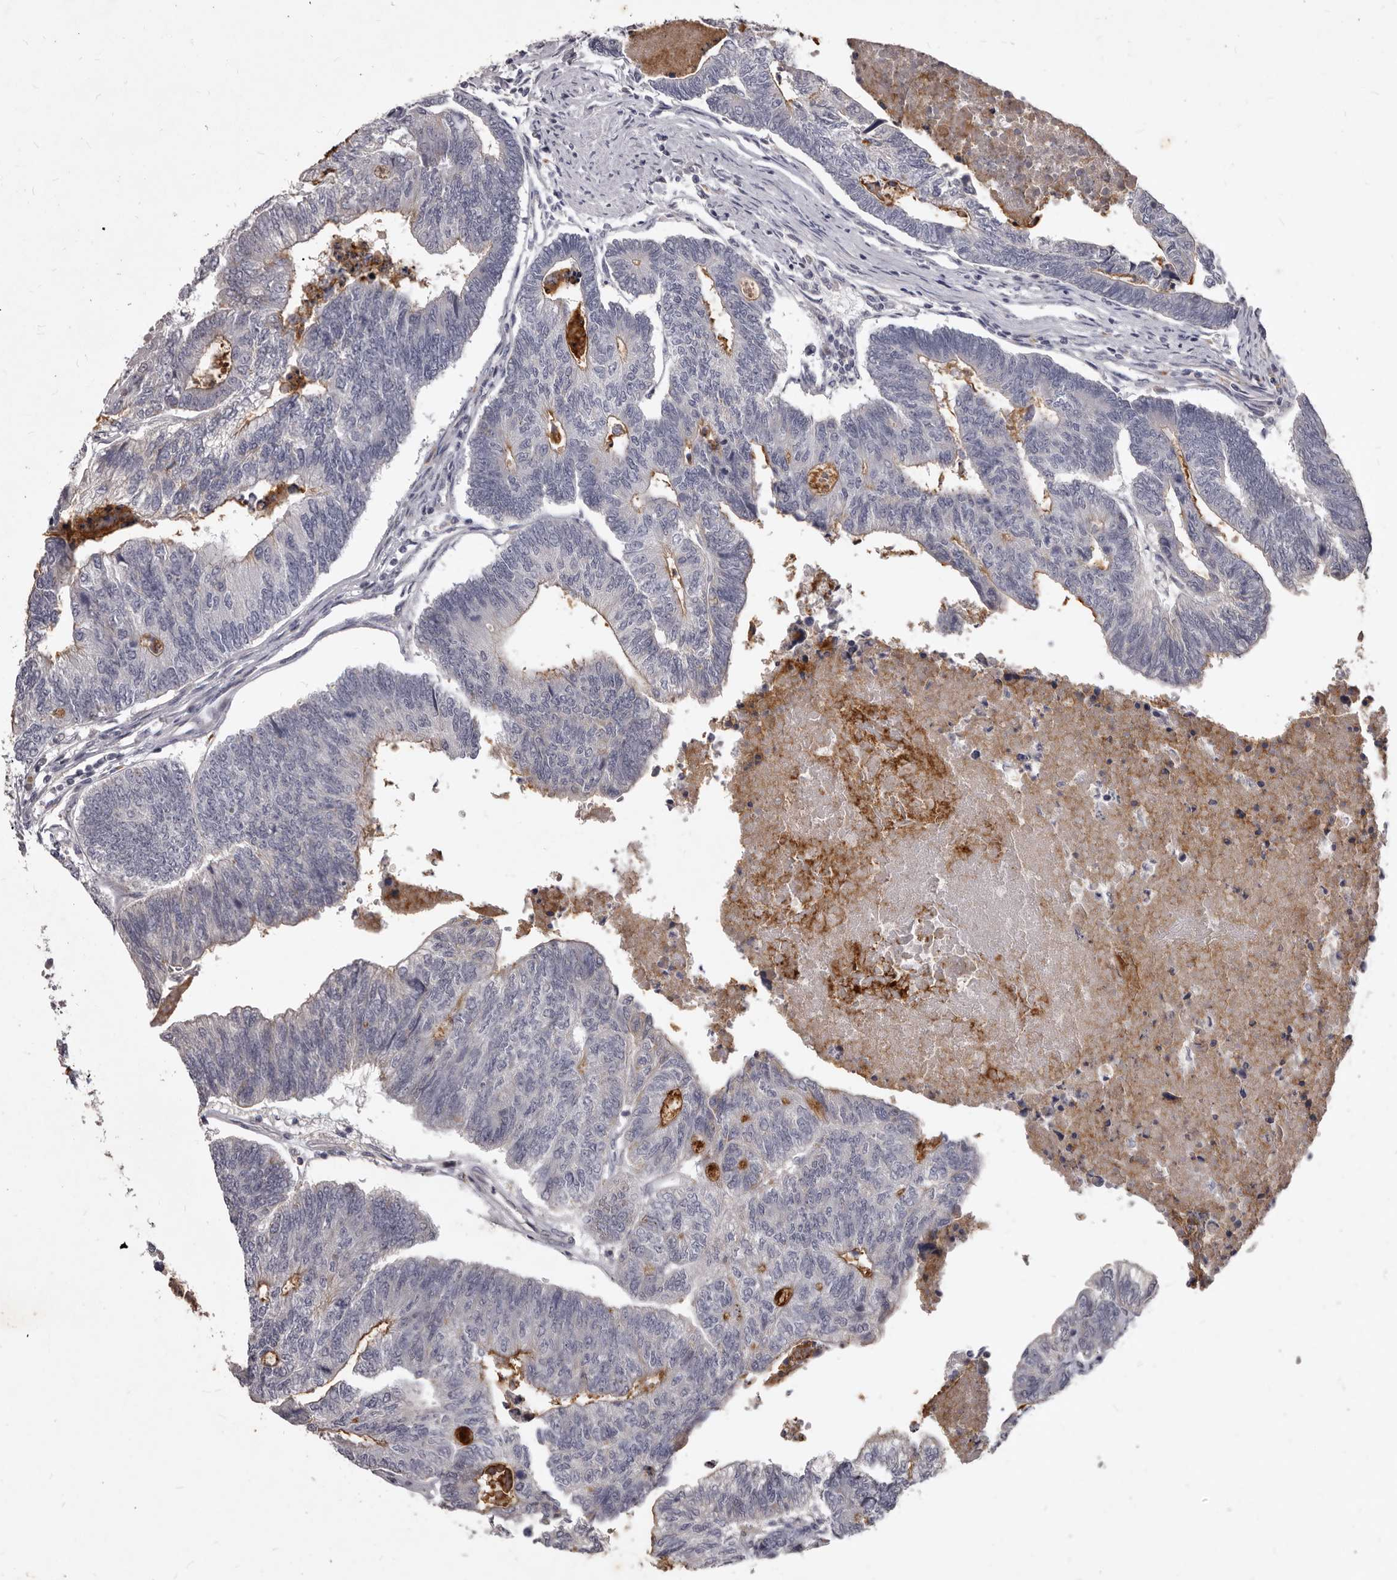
{"staining": {"intensity": "moderate", "quantity": "<25%", "location": "cytoplasmic/membranous"}, "tissue": "colorectal cancer", "cell_type": "Tumor cells", "image_type": "cancer", "snomed": [{"axis": "morphology", "description": "Adenocarcinoma, NOS"}, {"axis": "topography", "description": "Colon"}], "caption": "Human colorectal adenocarcinoma stained with a brown dye demonstrates moderate cytoplasmic/membranous positive positivity in approximately <25% of tumor cells.", "gene": "GPRC5C", "patient": {"sex": "female", "age": 67}}